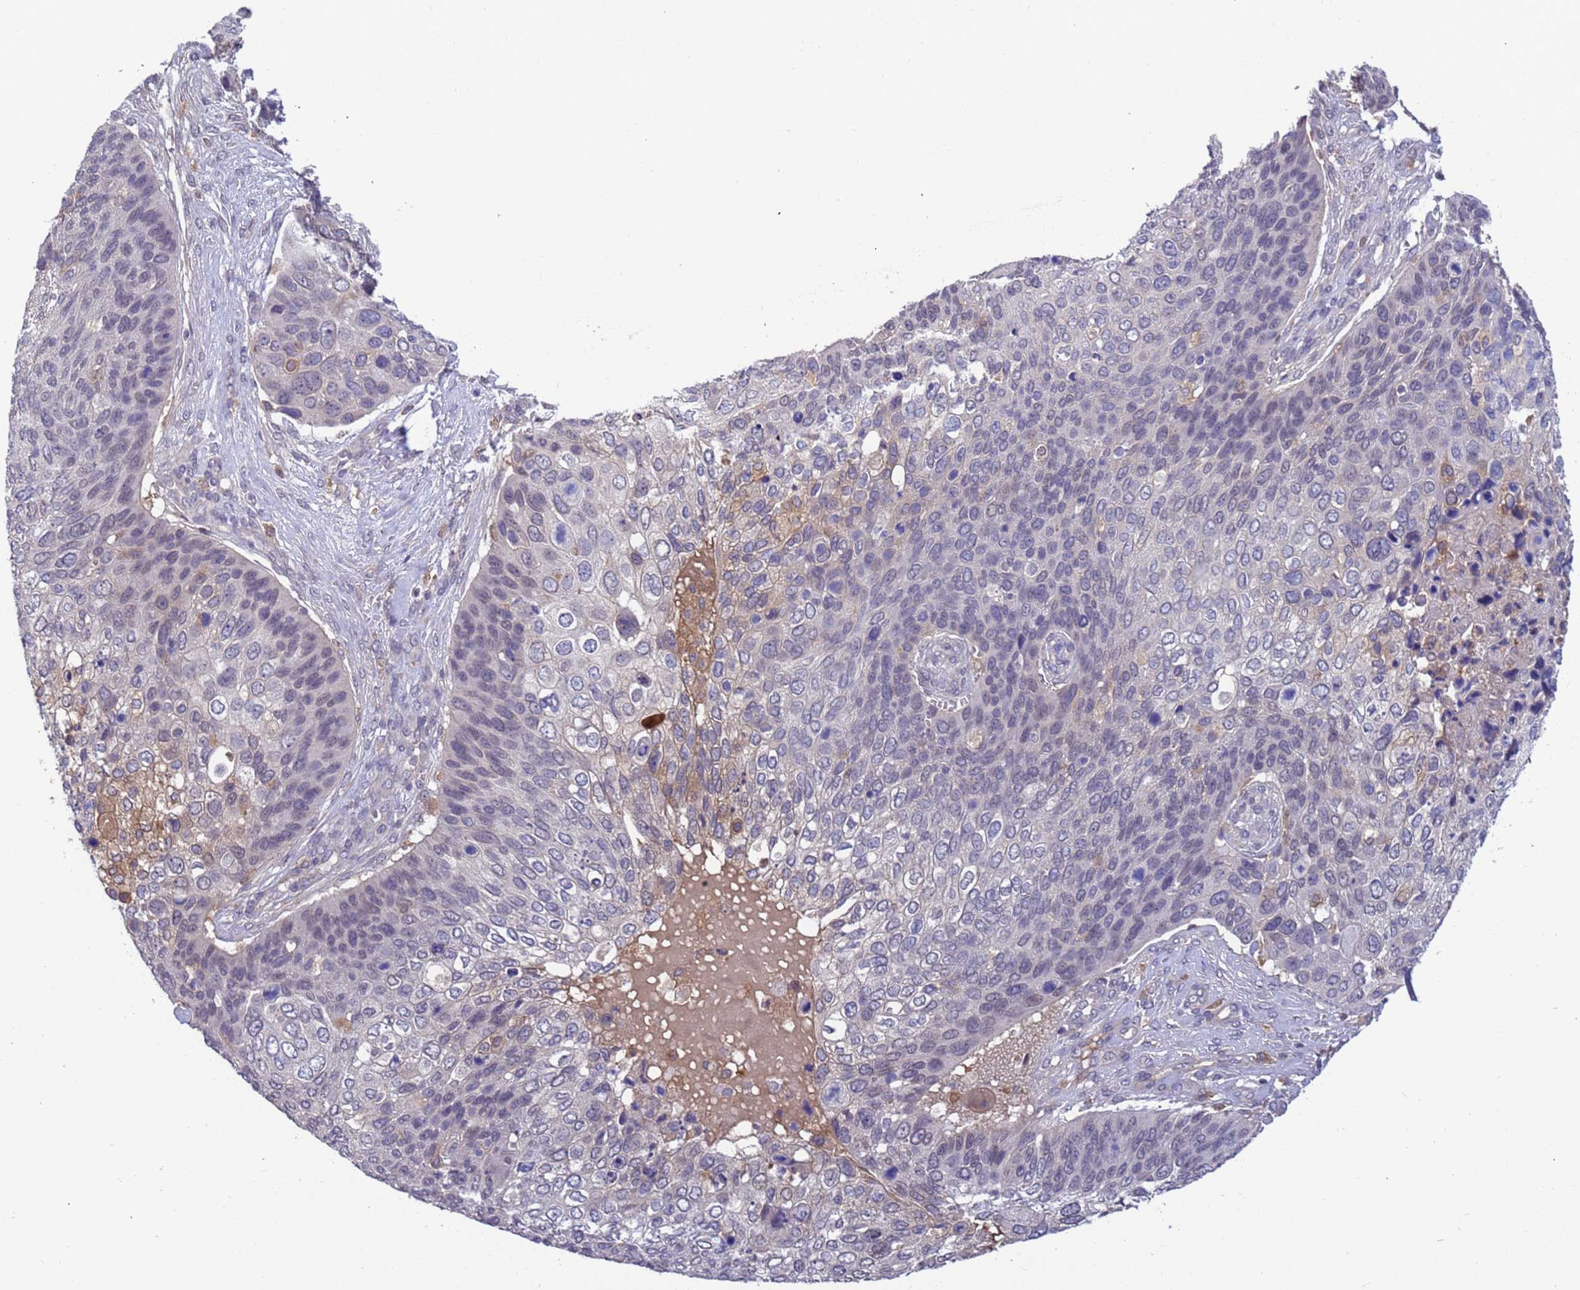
{"staining": {"intensity": "negative", "quantity": "none", "location": "none"}, "tissue": "skin cancer", "cell_type": "Tumor cells", "image_type": "cancer", "snomed": [{"axis": "morphology", "description": "Basal cell carcinoma"}, {"axis": "topography", "description": "Skin"}], "caption": "A histopathology image of human skin cancer is negative for staining in tumor cells.", "gene": "AMPD3", "patient": {"sex": "female", "age": 74}}